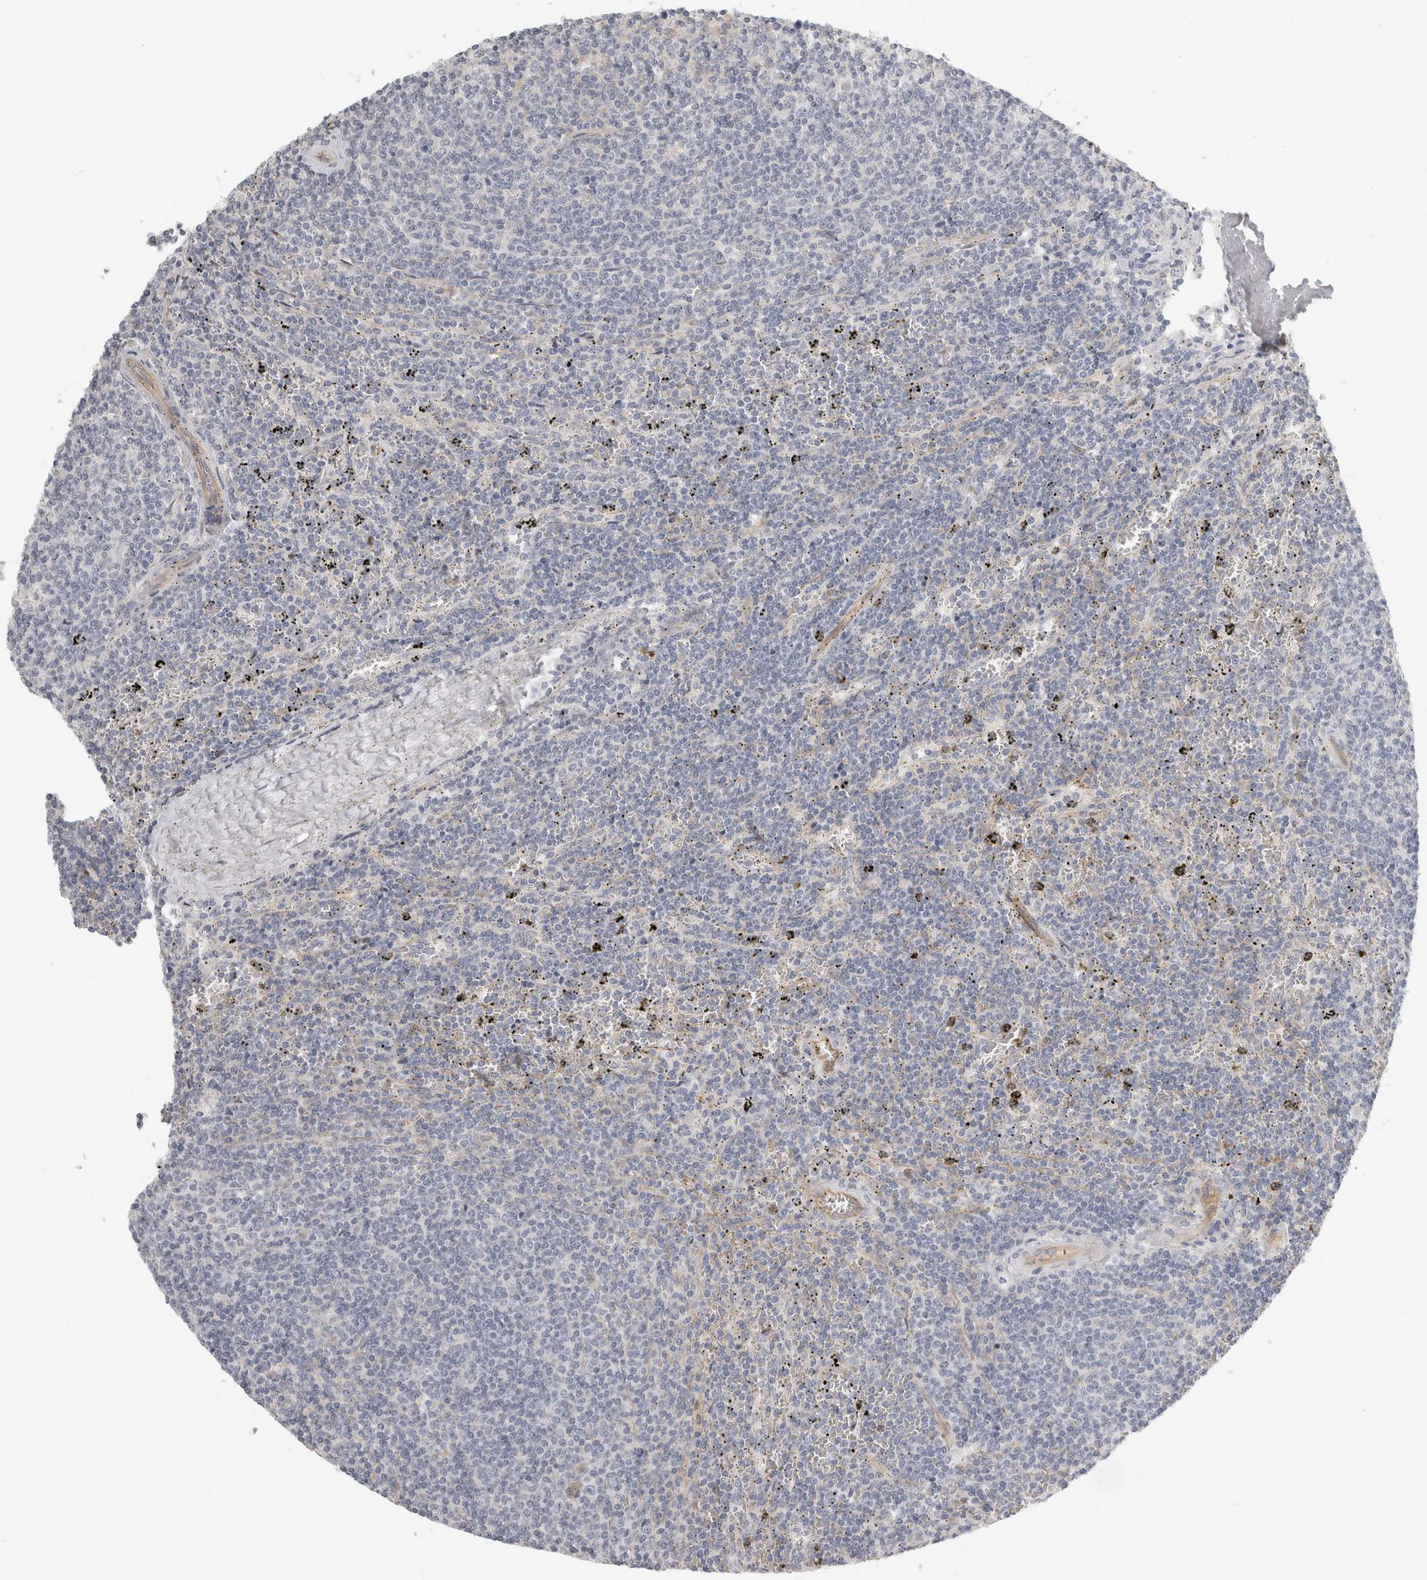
{"staining": {"intensity": "negative", "quantity": "none", "location": "none"}, "tissue": "lymphoma", "cell_type": "Tumor cells", "image_type": "cancer", "snomed": [{"axis": "morphology", "description": "Malignant lymphoma, non-Hodgkin's type, Low grade"}, {"axis": "topography", "description": "Spleen"}], "caption": "Tumor cells are negative for brown protein staining in lymphoma.", "gene": "FBLIM1", "patient": {"sex": "female", "age": 50}}